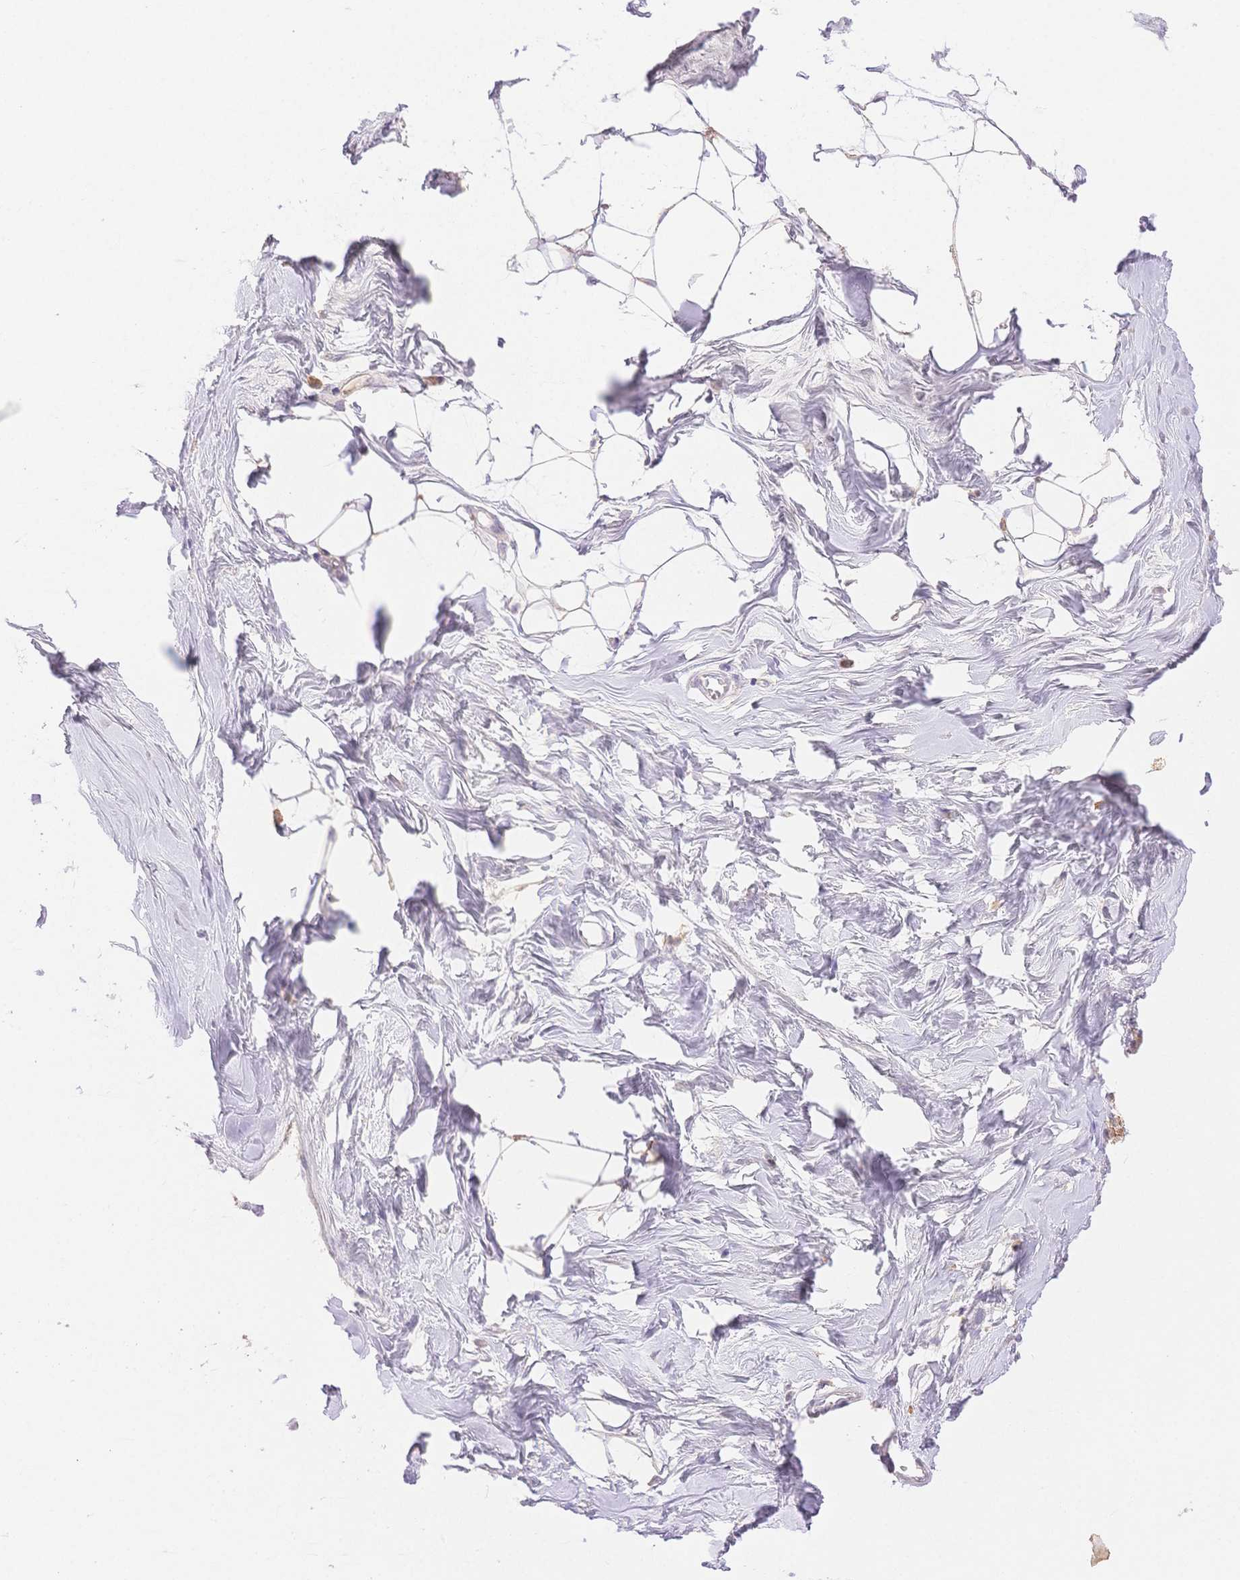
{"staining": {"intensity": "negative", "quantity": "none", "location": "none"}, "tissue": "breast", "cell_type": "Adipocytes", "image_type": "normal", "snomed": [{"axis": "morphology", "description": "Normal tissue, NOS"}, {"axis": "topography", "description": "Breast"}], "caption": "The histopathology image displays no staining of adipocytes in unremarkable breast.", "gene": "WDR54", "patient": {"sex": "female", "age": 45}}